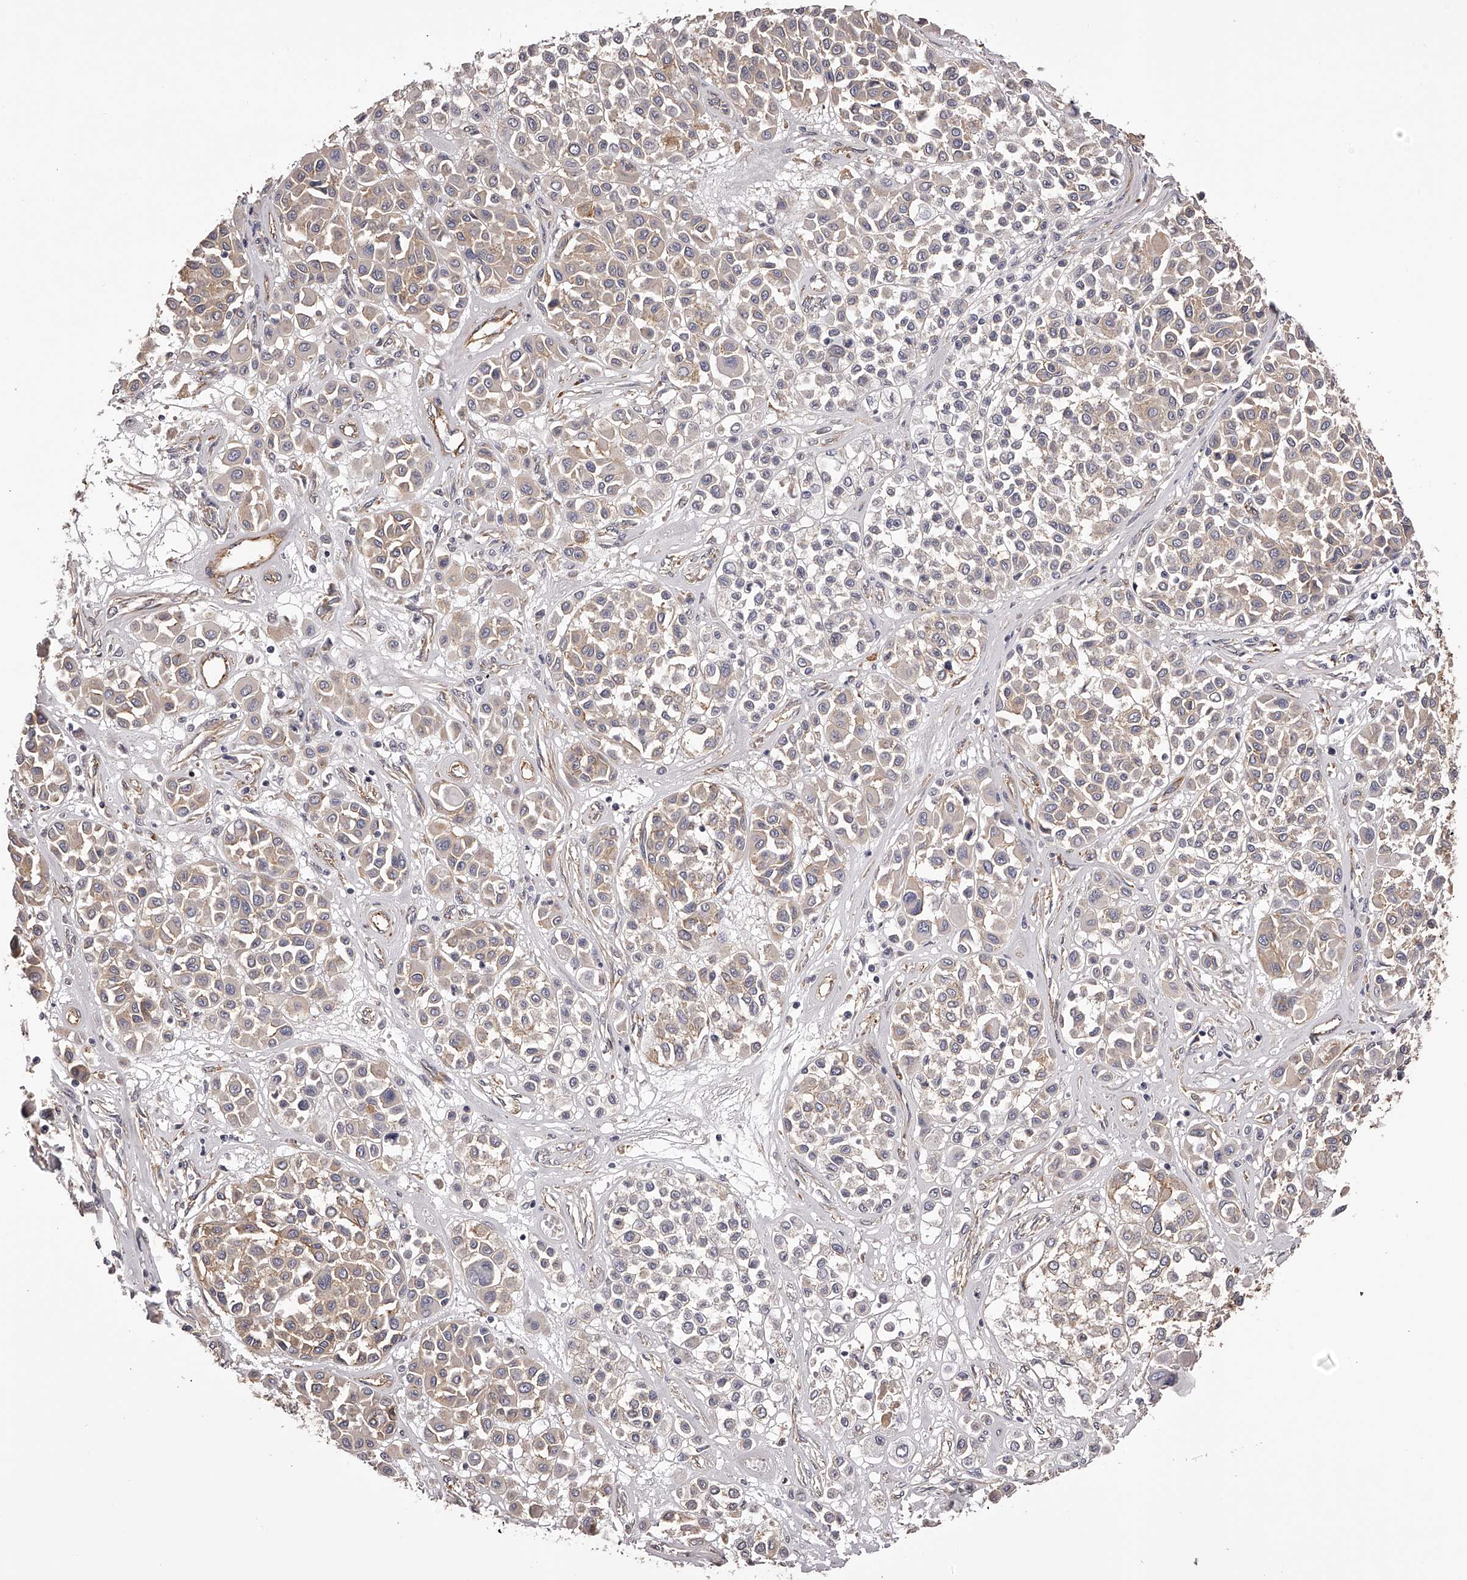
{"staining": {"intensity": "weak", "quantity": ">75%", "location": "cytoplasmic/membranous"}, "tissue": "melanoma", "cell_type": "Tumor cells", "image_type": "cancer", "snomed": [{"axis": "morphology", "description": "Malignant melanoma, Metastatic site"}, {"axis": "topography", "description": "Soft tissue"}], "caption": "Human malignant melanoma (metastatic site) stained with a protein marker demonstrates weak staining in tumor cells.", "gene": "LTV1", "patient": {"sex": "male", "age": 41}}